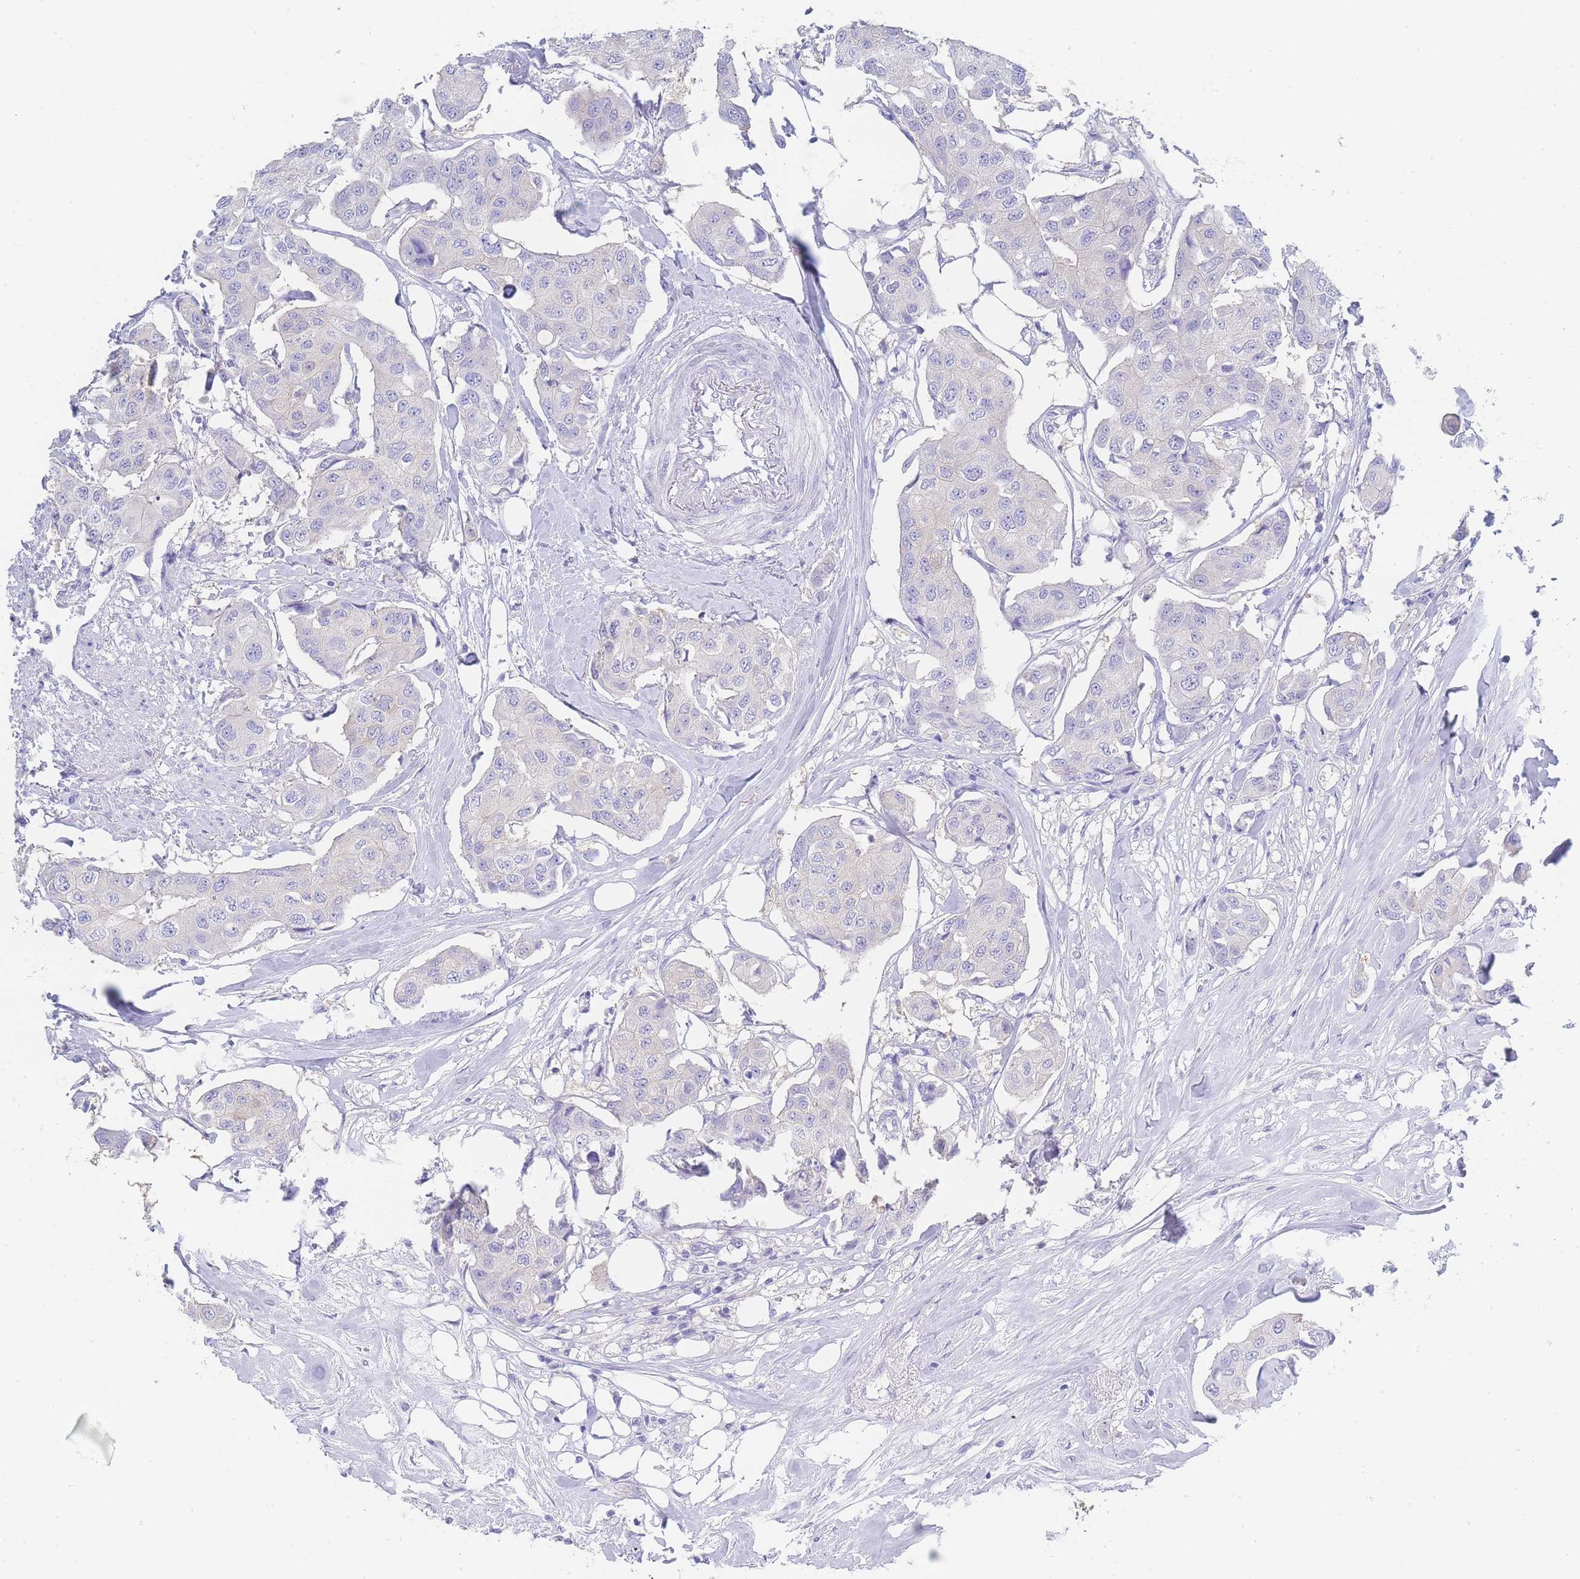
{"staining": {"intensity": "negative", "quantity": "none", "location": "none"}, "tissue": "breast cancer", "cell_type": "Tumor cells", "image_type": "cancer", "snomed": [{"axis": "morphology", "description": "Duct carcinoma"}, {"axis": "topography", "description": "Breast"}, {"axis": "topography", "description": "Lymph node"}], "caption": "Immunohistochemistry (IHC) of human intraductal carcinoma (breast) demonstrates no expression in tumor cells. (DAB IHC, high magnification).", "gene": "LZTFL1", "patient": {"sex": "female", "age": 80}}